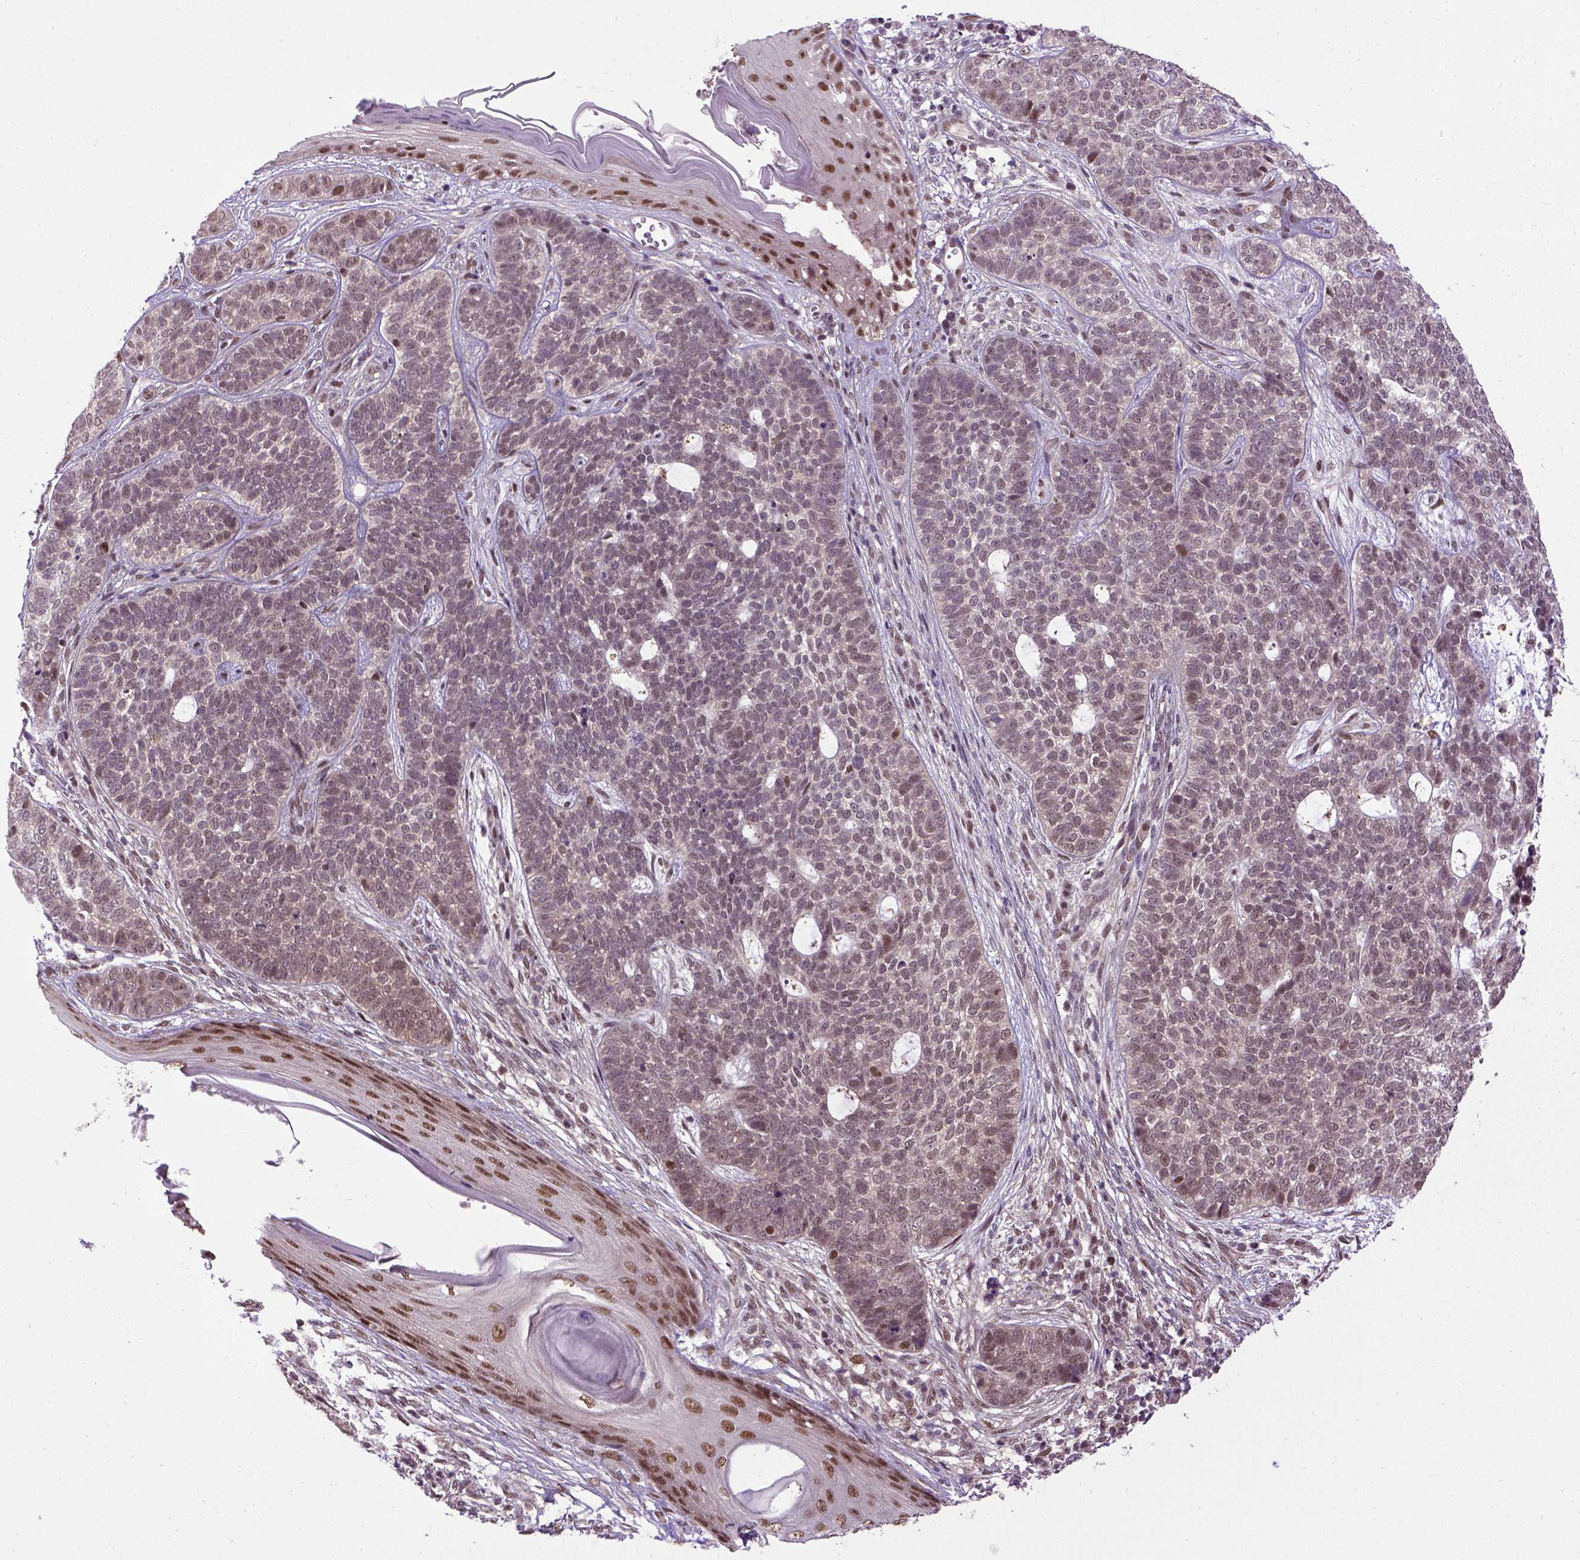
{"staining": {"intensity": "weak", "quantity": ">75%", "location": "nuclear"}, "tissue": "skin cancer", "cell_type": "Tumor cells", "image_type": "cancer", "snomed": [{"axis": "morphology", "description": "Basal cell carcinoma"}, {"axis": "topography", "description": "Skin"}], "caption": "Immunohistochemical staining of skin cancer (basal cell carcinoma) reveals low levels of weak nuclear protein staining in about >75% of tumor cells. The staining was performed using DAB (3,3'-diaminobenzidine) to visualize the protein expression in brown, while the nuclei were stained in blue with hematoxylin (Magnification: 20x).", "gene": "UBA3", "patient": {"sex": "female", "age": 69}}